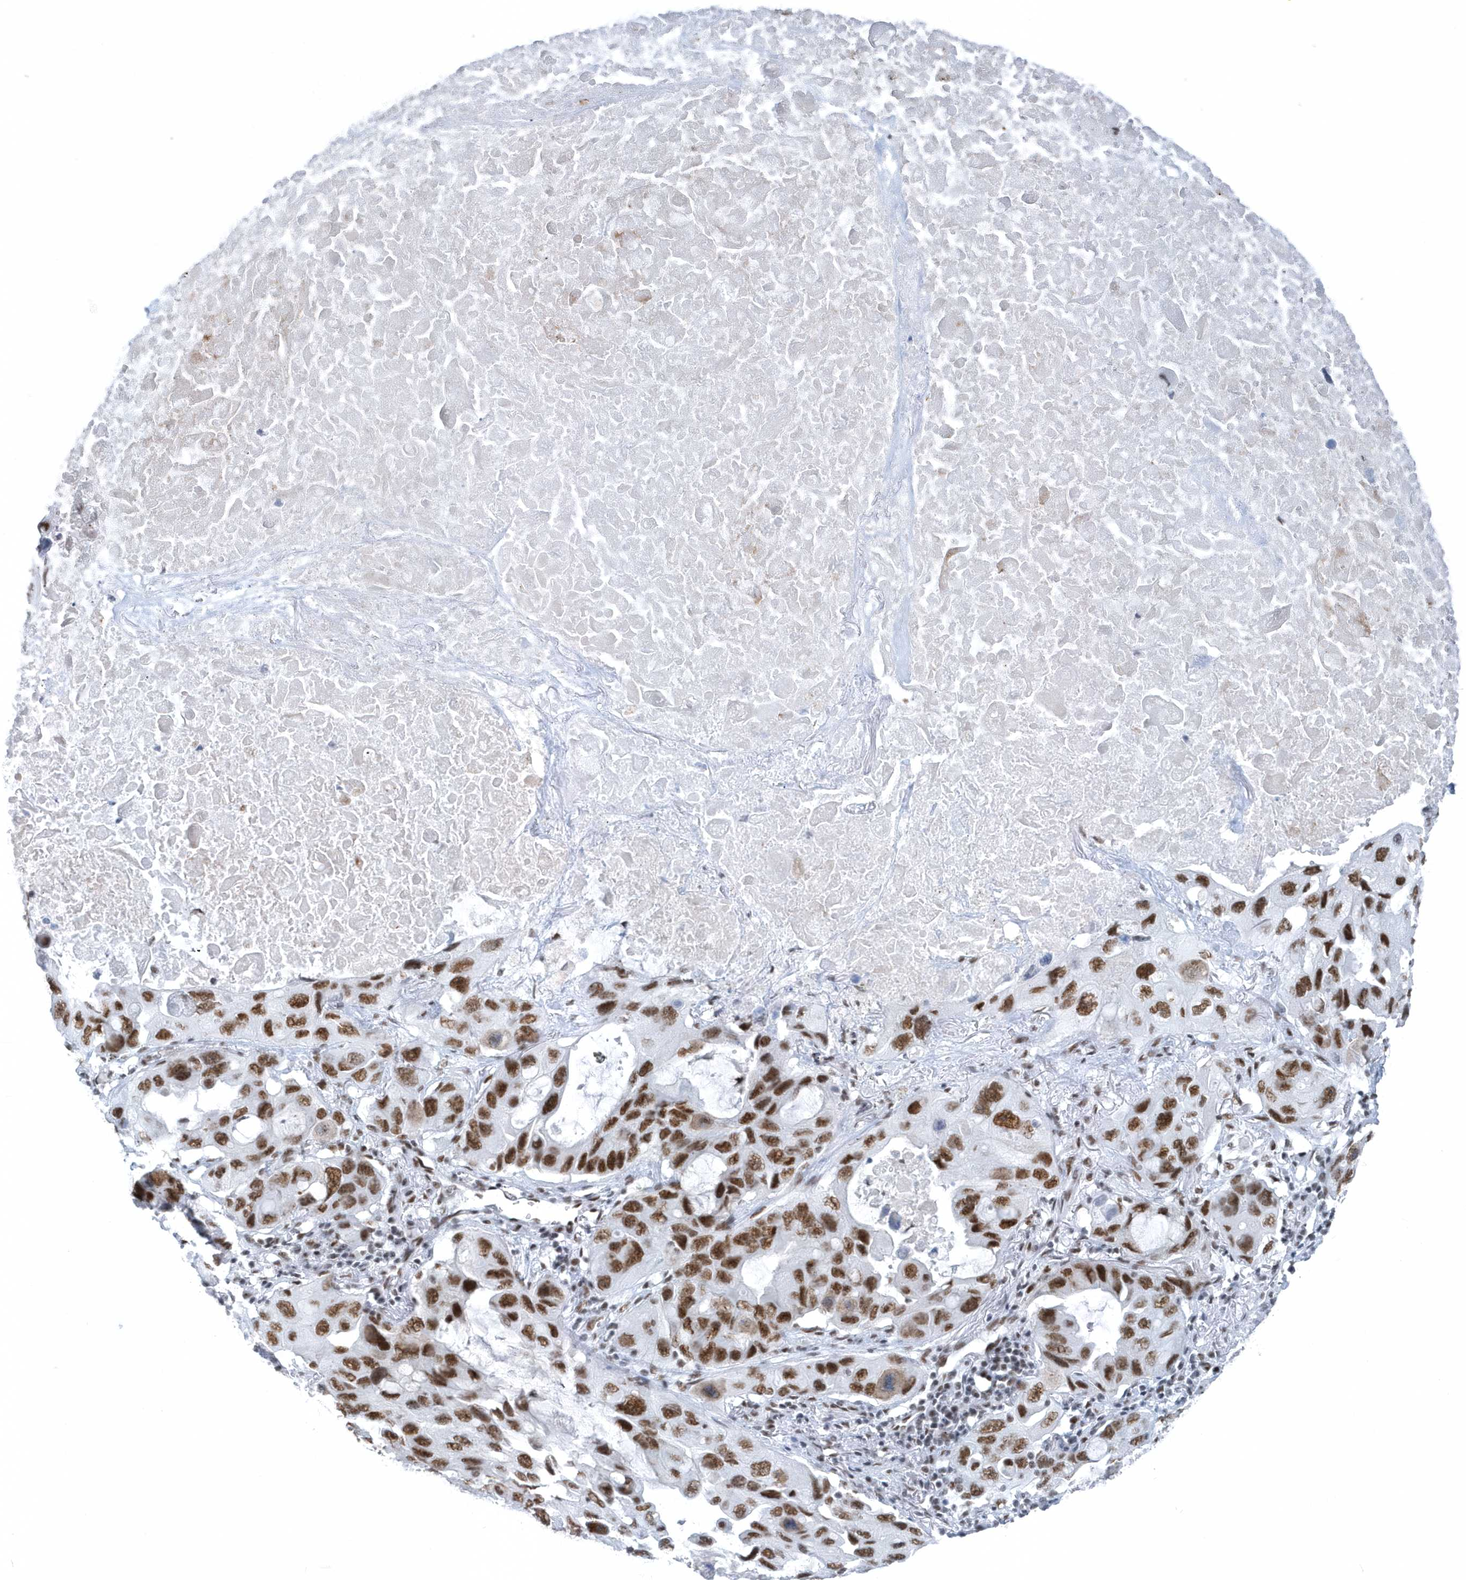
{"staining": {"intensity": "strong", "quantity": ">75%", "location": "nuclear"}, "tissue": "lung cancer", "cell_type": "Tumor cells", "image_type": "cancer", "snomed": [{"axis": "morphology", "description": "Squamous cell carcinoma, NOS"}, {"axis": "topography", "description": "Lung"}], "caption": "A high amount of strong nuclear expression is identified in about >75% of tumor cells in squamous cell carcinoma (lung) tissue.", "gene": "FIP1L1", "patient": {"sex": "female", "age": 73}}